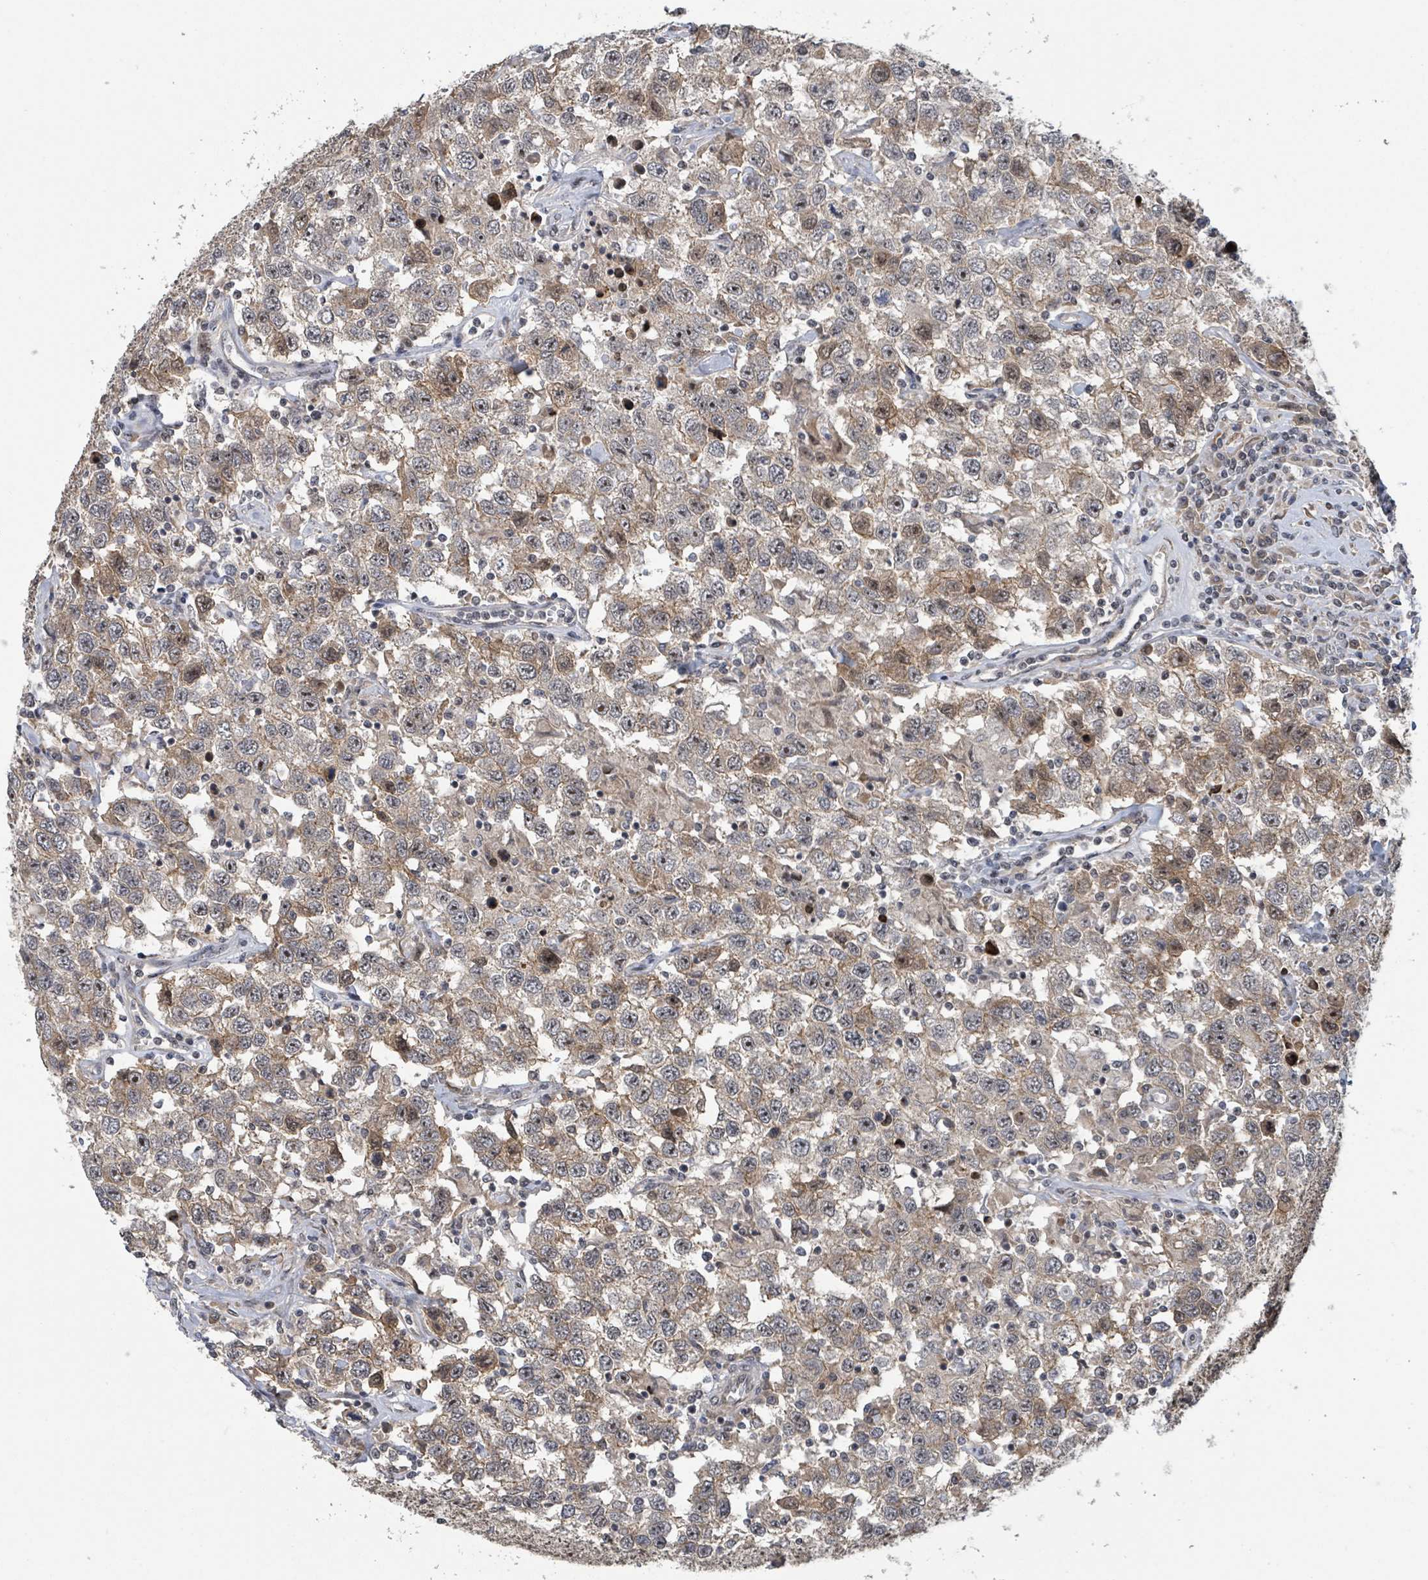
{"staining": {"intensity": "weak", "quantity": "25%-75%", "location": "cytoplasmic/membranous,nuclear"}, "tissue": "testis cancer", "cell_type": "Tumor cells", "image_type": "cancer", "snomed": [{"axis": "morphology", "description": "Seminoma, NOS"}, {"axis": "topography", "description": "Testis"}], "caption": "Weak cytoplasmic/membranous and nuclear protein positivity is seen in approximately 25%-75% of tumor cells in seminoma (testis).", "gene": "ZBTB14", "patient": {"sex": "male", "age": 41}}